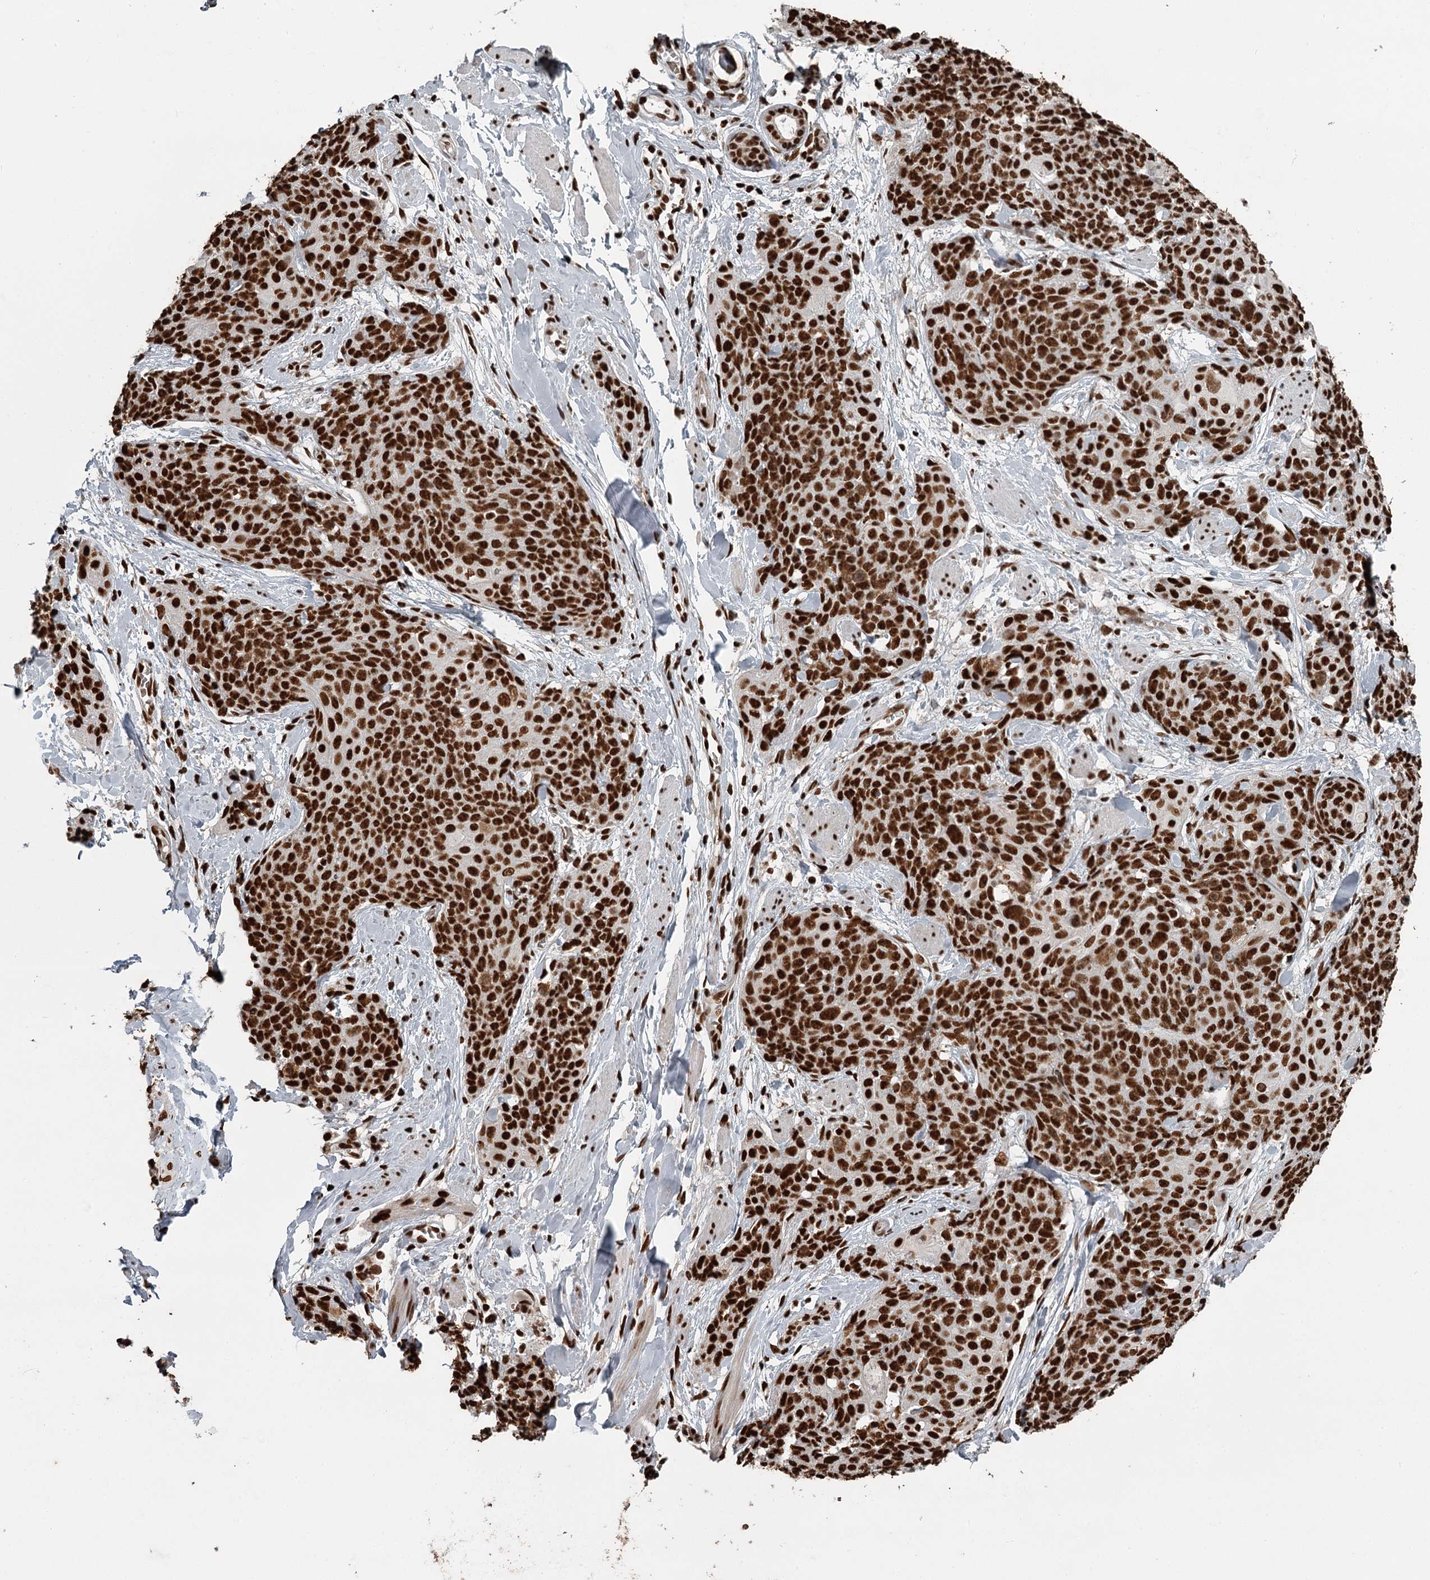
{"staining": {"intensity": "strong", "quantity": ">75%", "location": "nuclear"}, "tissue": "skin cancer", "cell_type": "Tumor cells", "image_type": "cancer", "snomed": [{"axis": "morphology", "description": "Squamous cell carcinoma, NOS"}, {"axis": "topography", "description": "Skin"}, {"axis": "topography", "description": "Vulva"}], "caption": "Tumor cells reveal high levels of strong nuclear positivity in about >75% of cells in squamous cell carcinoma (skin).", "gene": "RBBP7", "patient": {"sex": "female", "age": 85}}